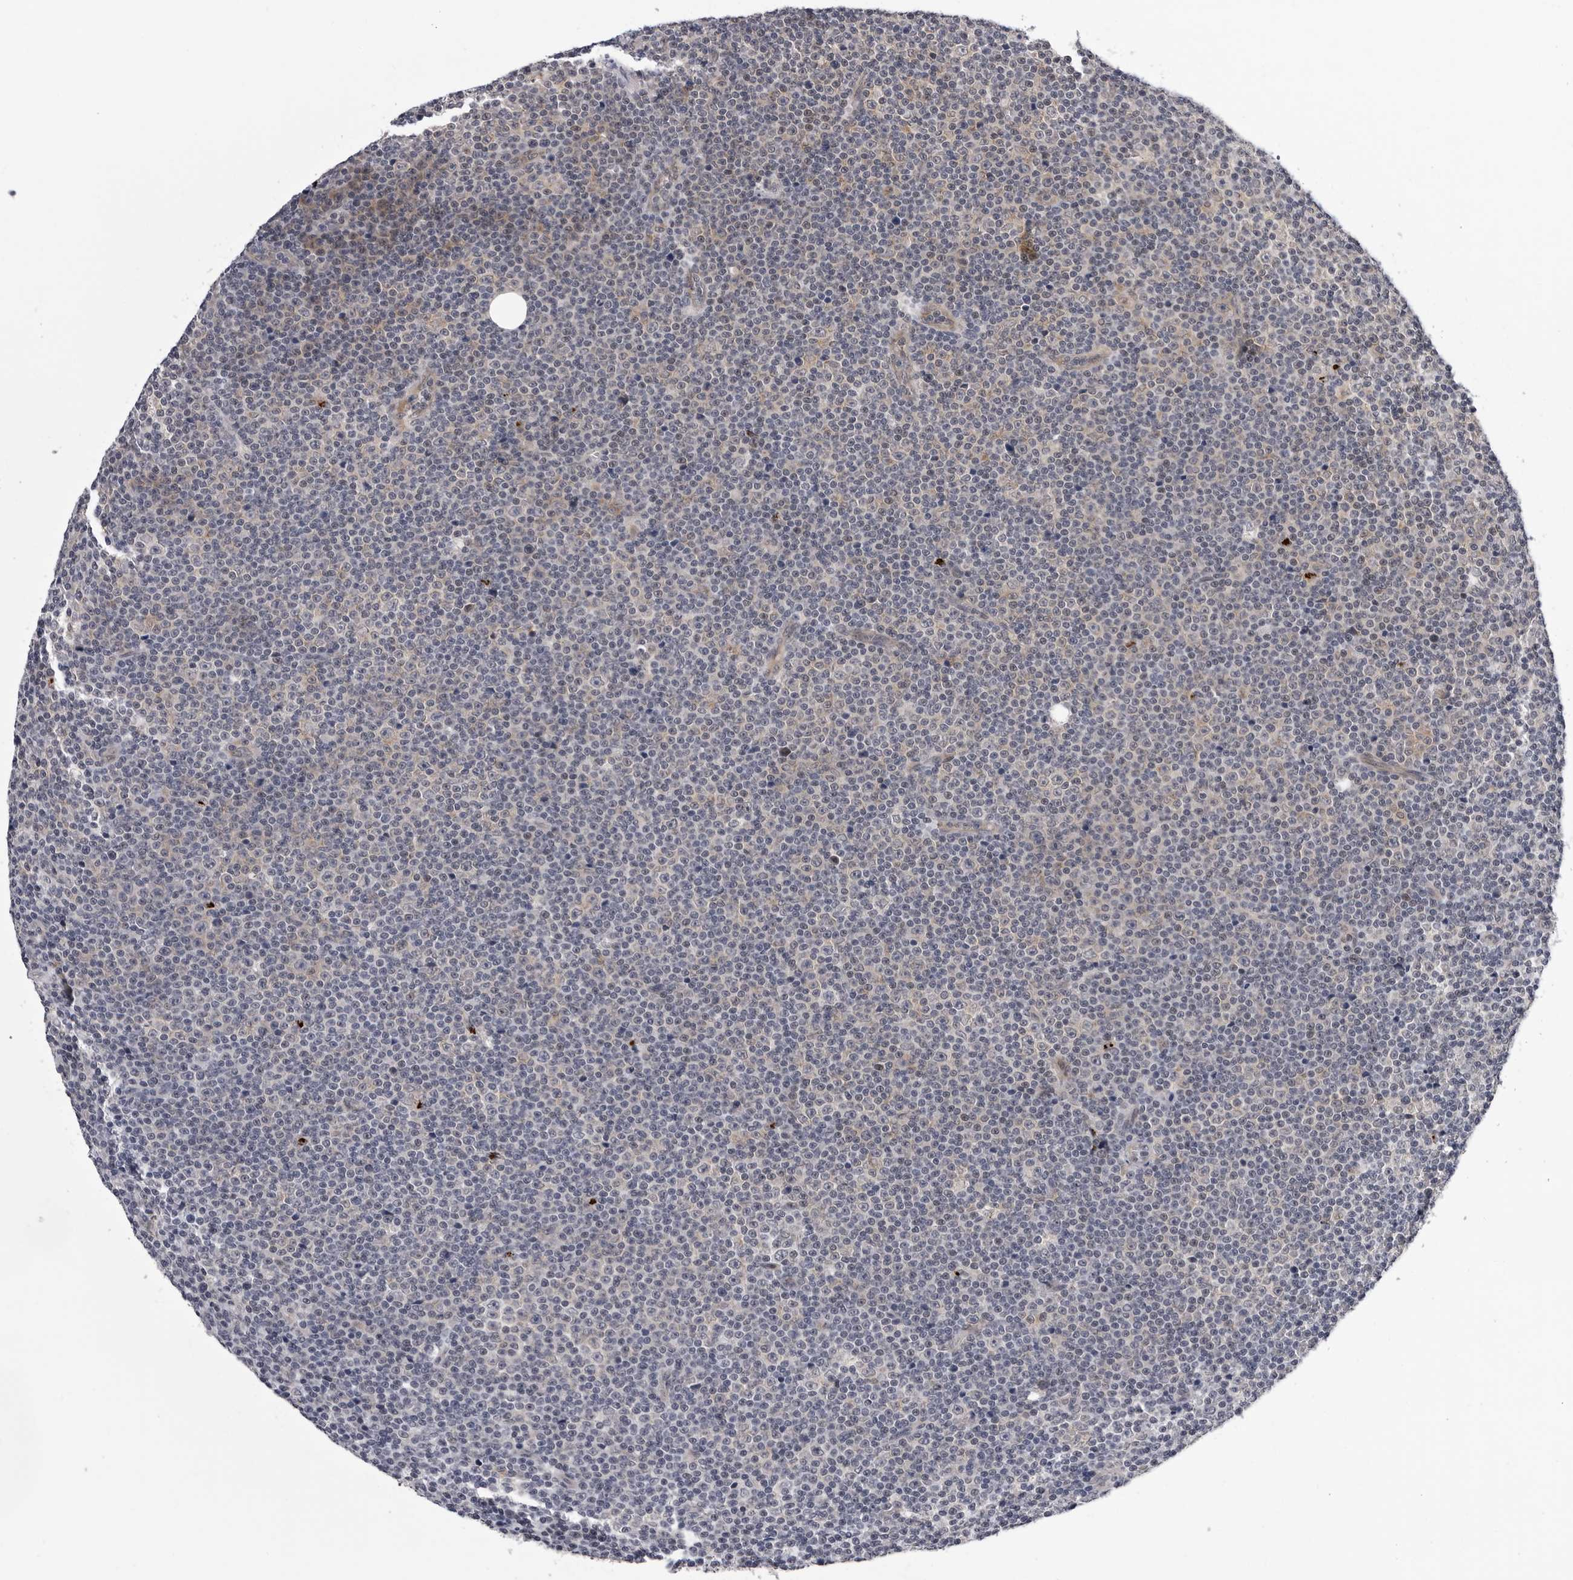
{"staining": {"intensity": "negative", "quantity": "none", "location": "none"}, "tissue": "lymphoma", "cell_type": "Tumor cells", "image_type": "cancer", "snomed": [{"axis": "morphology", "description": "Malignant lymphoma, non-Hodgkin's type, Low grade"}, {"axis": "topography", "description": "Lymph node"}], "caption": "This is an IHC micrograph of human lymphoma. There is no positivity in tumor cells.", "gene": "KIAA1614", "patient": {"sex": "female", "age": 67}}